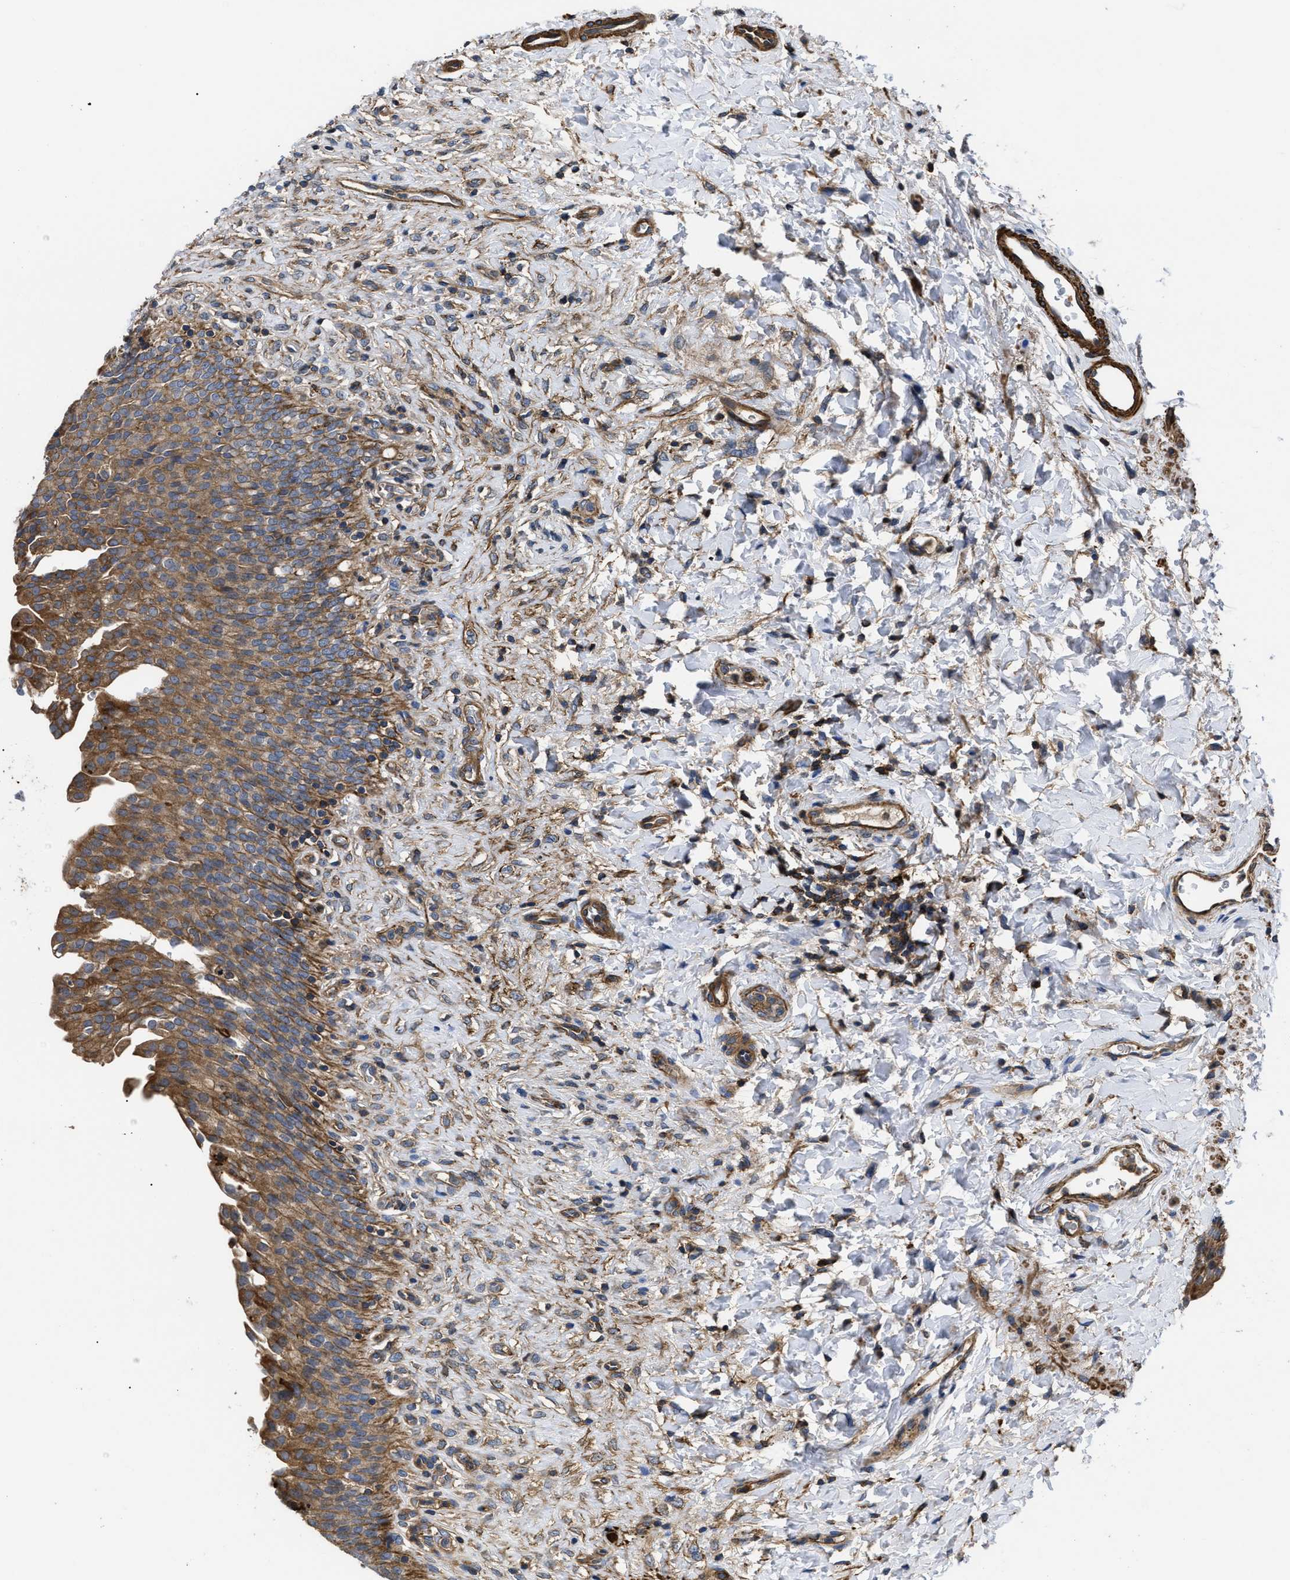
{"staining": {"intensity": "moderate", "quantity": ">75%", "location": "cytoplasmic/membranous"}, "tissue": "urinary bladder", "cell_type": "Urothelial cells", "image_type": "normal", "snomed": [{"axis": "morphology", "description": "Urothelial carcinoma, High grade"}, {"axis": "topography", "description": "Urinary bladder"}], "caption": "Protein staining exhibits moderate cytoplasmic/membranous expression in about >75% of urothelial cells in unremarkable urinary bladder.", "gene": "SCUBE2", "patient": {"sex": "male", "age": 46}}